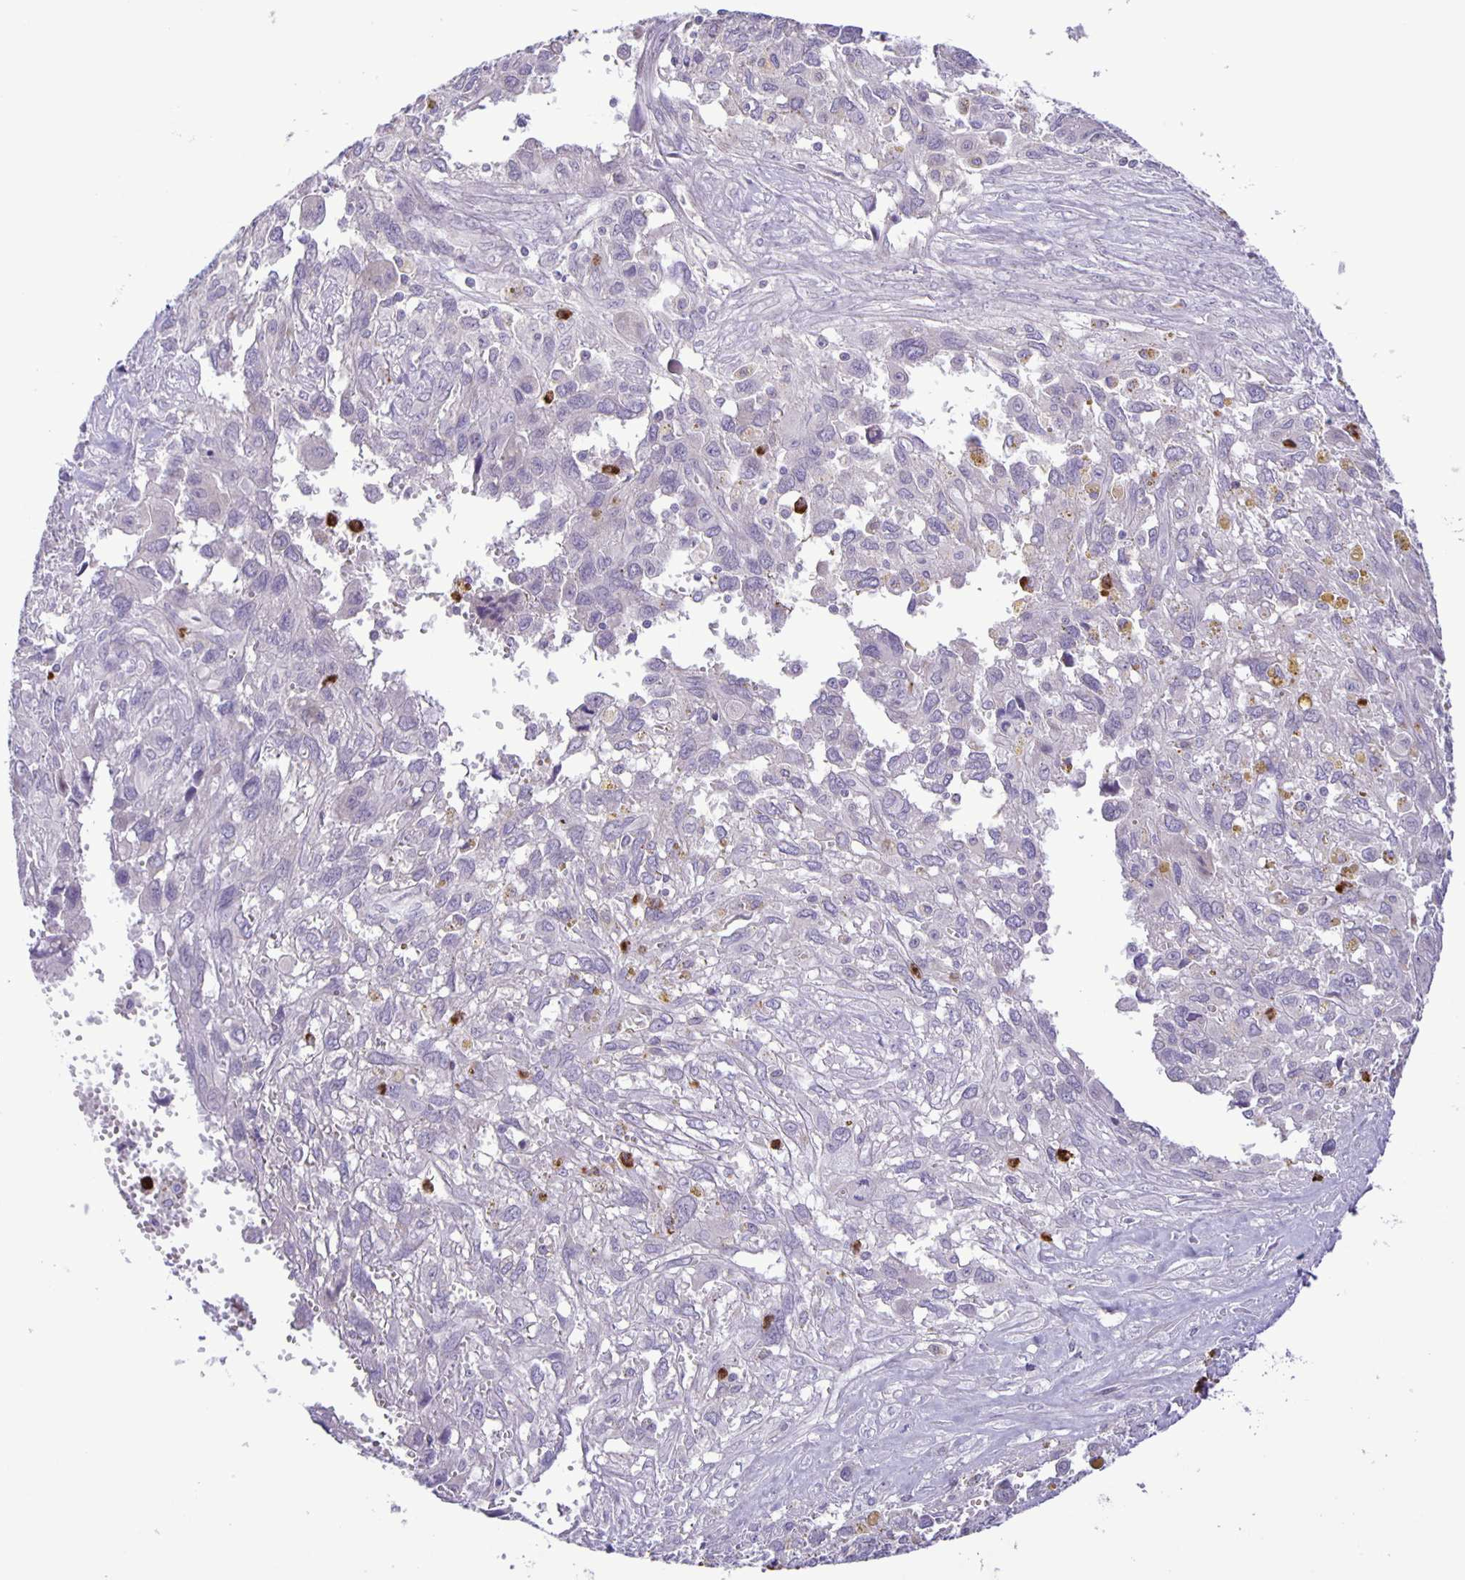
{"staining": {"intensity": "negative", "quantity": "none", "location": "none"}, "tissue": "pancreatic cancer", "cell_type": "Tumor cells", "image_type": "cancer", "snomed": [{"axis": "morphology", "description": "Adenocarcinoma, NOS"}, {"axis": "topography", "description": "Pancreas"}], "caption": "DAB (3,3'-diaminobenzidine) immunohistochemical staining of pancreatic cancer reveals no significant staining in tumor cells.", "gene": "ADCK1", "patient": {"sex": "female", "age": 47}}